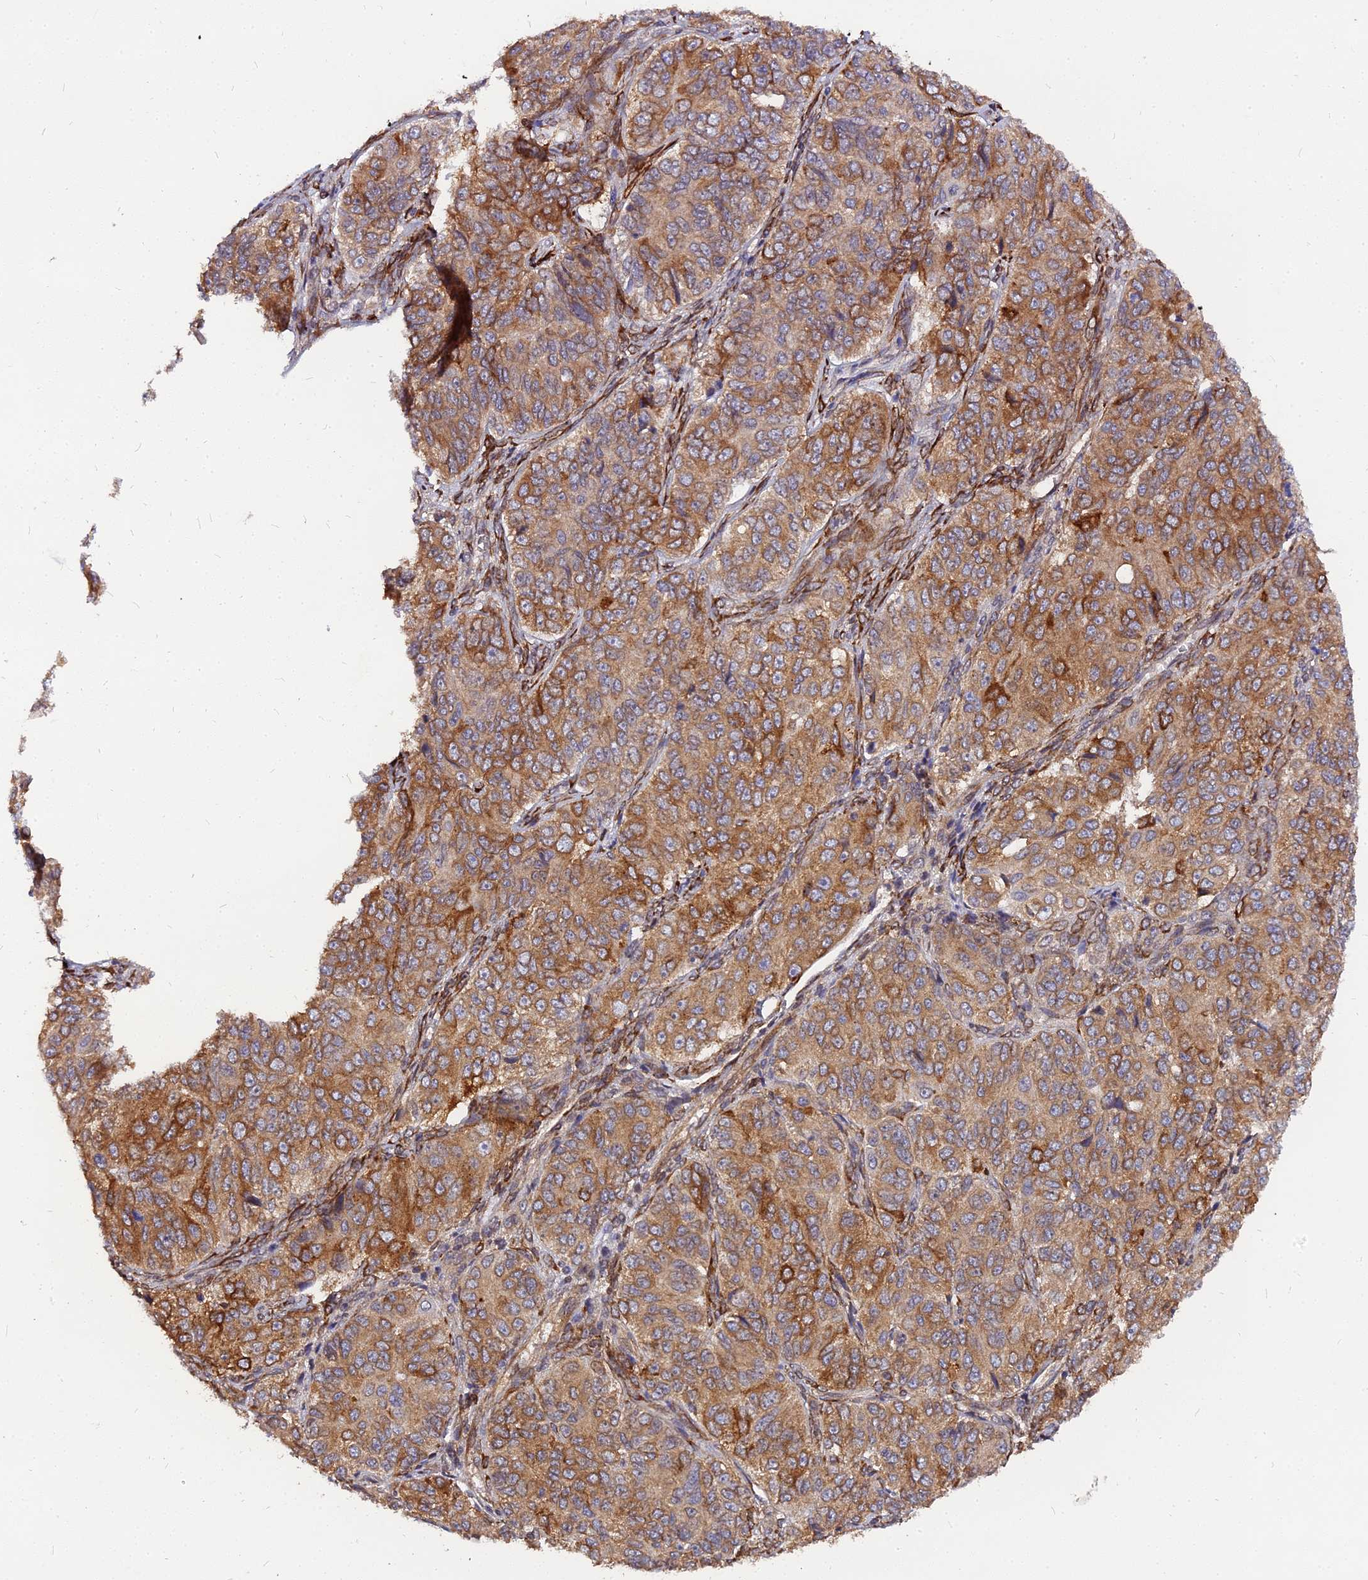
{"staining": {"intensity": "moderate", "quantity": ">75%", "location": "cytoplasmic/membranous"}, "tissue": "ovarian cancer", "cell_type": "Tumor cells", "image_type": "cancer", "snomed": [{"axis": "morphology", "description": "Carcinoma, endometroid"}, {"axis": "topography", "description": "Ovary"}], "caption": "A medium amount of moderate cytoplasmic/membranous positivity is identified in approximately >75% of tumor cells in endometroid carcinoma (ovarian) tissue.", "gene": "PDE4D", "patient": {"sex": "female", "age": 51}}